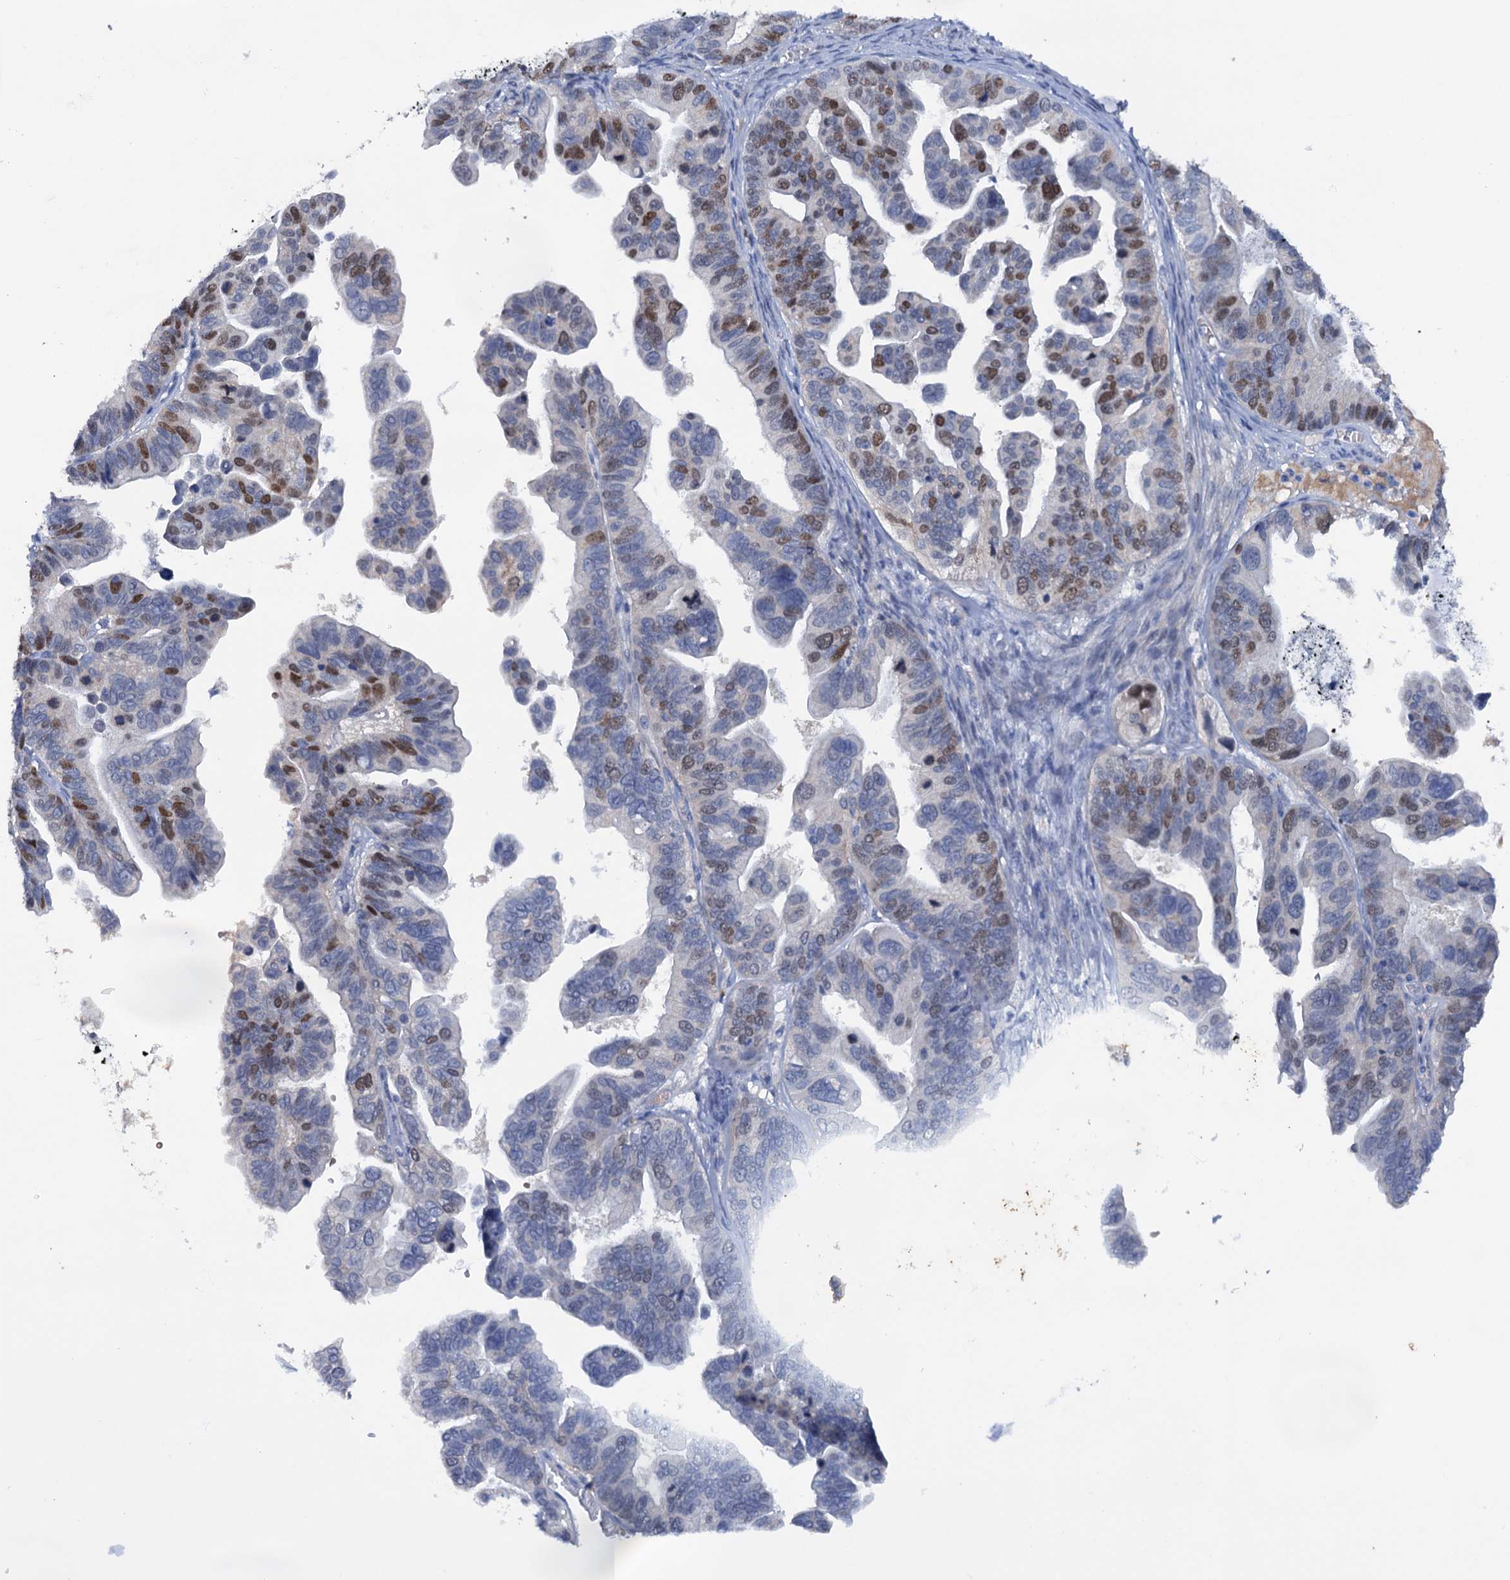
{"staining": {"intensity": "moderate", "quantity": "25%-75%", "location": "nuclear"}, "tissue": "ovarian cancer", "cell_type": "Tumor cells", "image_type": "cancer", "snomed": [{"axis": "morphology", "description": "Cystadenocarcinoma, serous, NOS"}, {"axis": "topography", "description": "Ovary"}], "caption": "An immunohistochemistry (IHC) photomicrograph of neoplastic tissue is shown. Protein staining in brown shows moderate nuclear positivity in serous cystadenocarcinoma (ovarian) within tumor cells.", "gene": "FAM111B", "patient": {"sex": "female", "age": 56}}